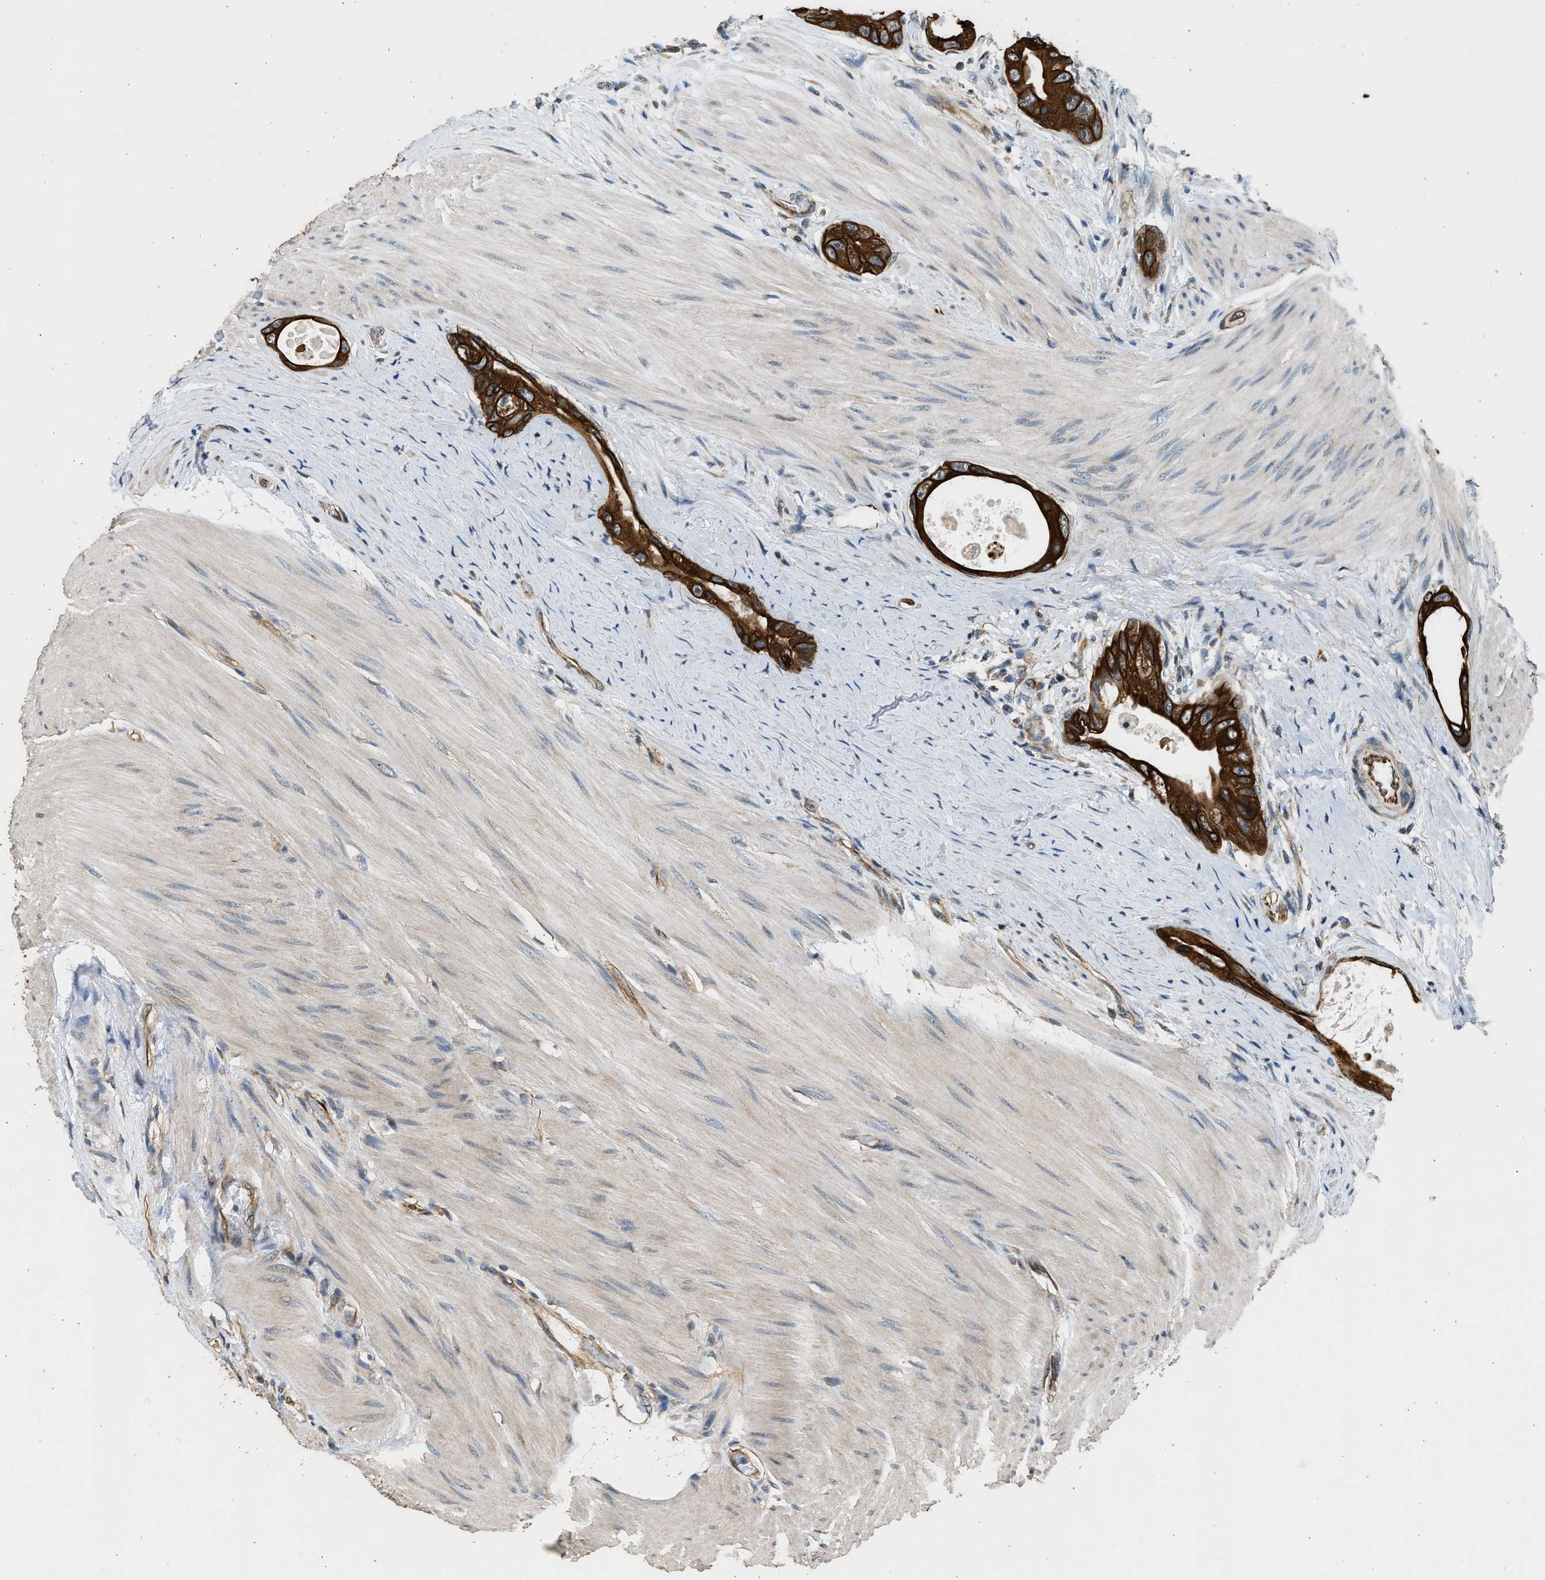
{"staining": {"intensity": "strong", "quantity": ">75%", "location": "cytoplasmic/membranous"}, "tissue": "colorectal cancer", "cell_type": "Tumor cells", "image_type": "cancer", "snomed": [{"axis": "morphology", "description": "Adenocarcinoma, NOS"}, {"axis": "topography", "description": "Rectum"}], "caption": "Strong cytoplasmic/membranous protein positivity is present in approximately >75% of tumor cells in colorectal adenocarcinoma.", "gene": "PCLO", "patient": {"sex": "male", "age": 51}}